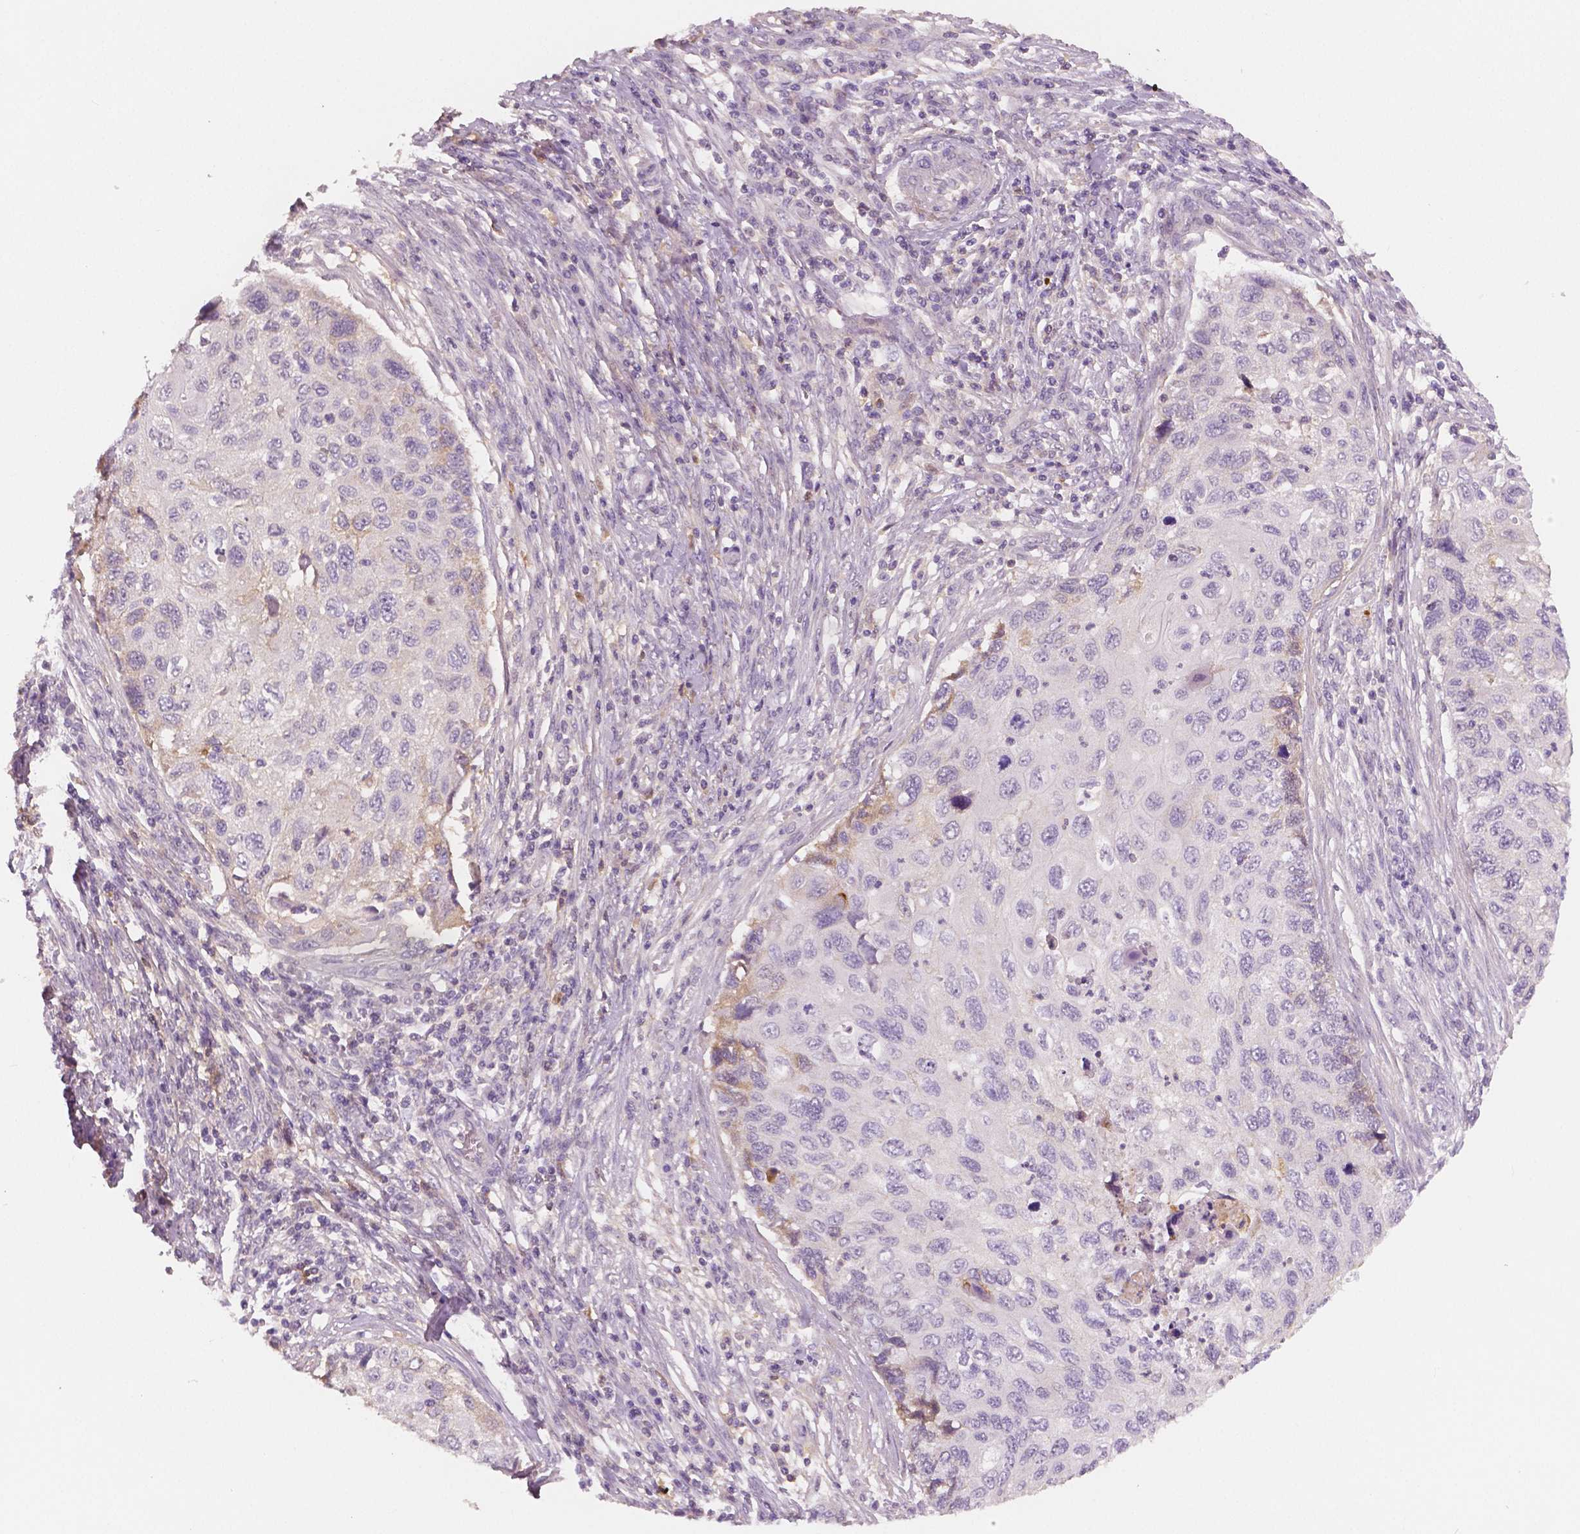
{"staining": {"intensity": "negative", "quantity": "none", "location": "none"}, "tissue": "cervical cancer", "cell_type": "Tumor cells", "image_type": "cancer", "snomed": [{"axis": "morphology", "description": "Squamous cell carcinoma, NOS"}, {"axis": "topography", "description": "Cervix"}], "caption": "Immunohistochemical staining of human cervical cancer (squamous cell carcinoma) reveals no significant positivity in tumor cells. (Stains: DAB (3,3'-diaminobenzidine) immunohistochemistry with hematoxylin counter stain, Microscopy: brightfield microscopy at high magnification).", "gene": "APOA4", "patient": {"sex": "female", "age": 70}}